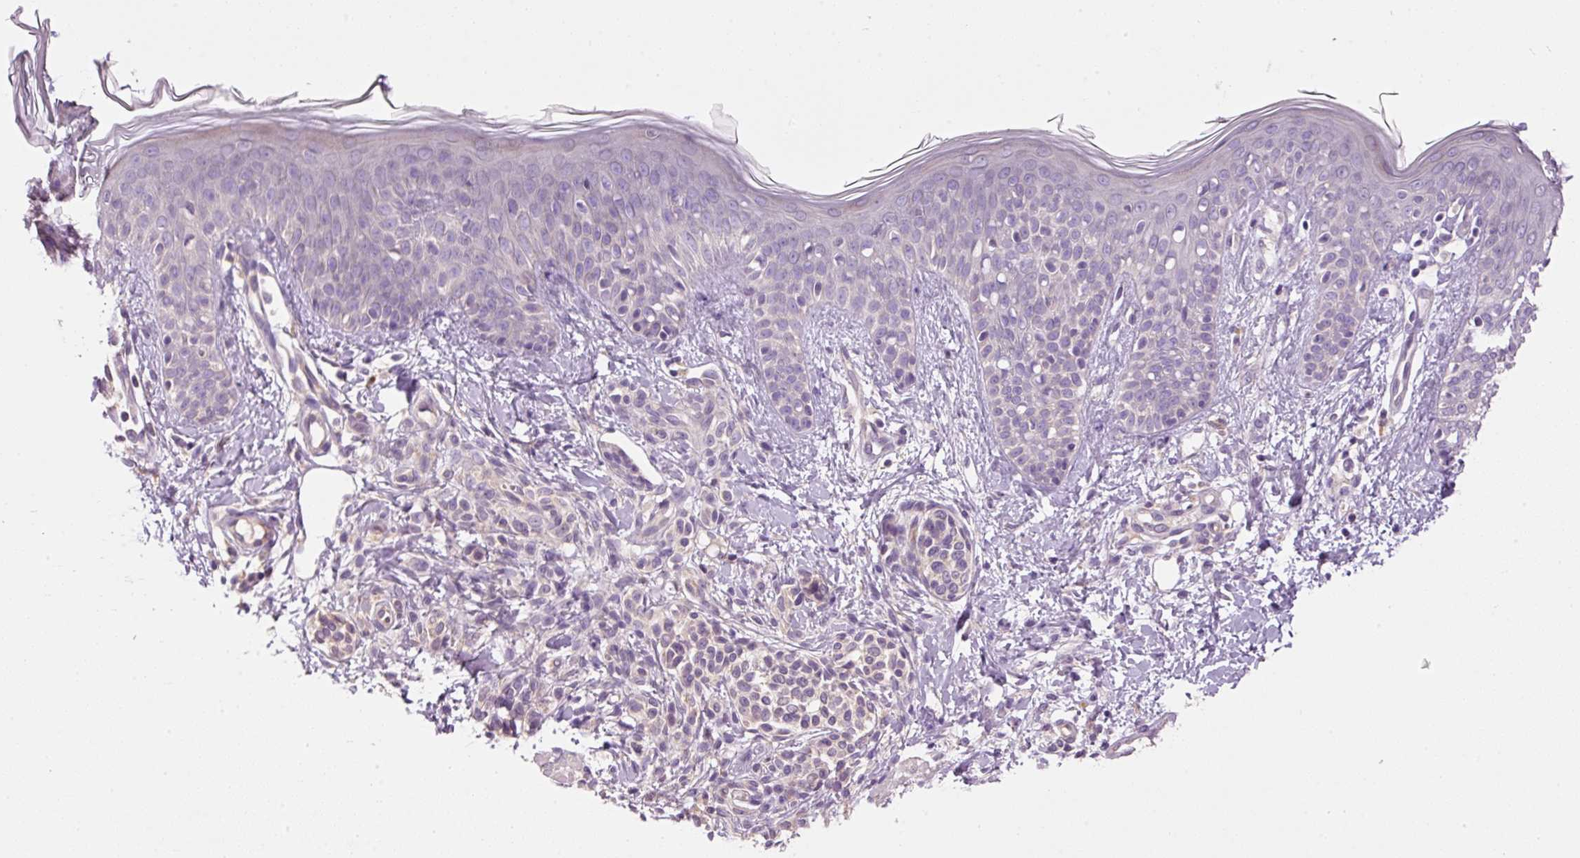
{"staining": {"intensity": "moderate", "quantity": "25%-75%", "location": "cytoplasmic/membranous"}, "tissue": "skin", "cell_type": "Fibroblasts", "image_type": "normal", "snomed": [{"axis": "morphology", "description": "Normal tissue, NOS"}, {"axis": "topography", "description": "Skin"}], "caption": "Moderate cytoplasmic/membranous protein positivity is identified in about 25%-75% of fibroblasts in skin. The protein is stained brown, and the nuclei are stained in blue (DAB (3,3'-diaminobenzidine) IHC with brightfield microscopy, high magnification).", "gene": "PNPLA5", "patient": {"sex": "male", "age": 16}}